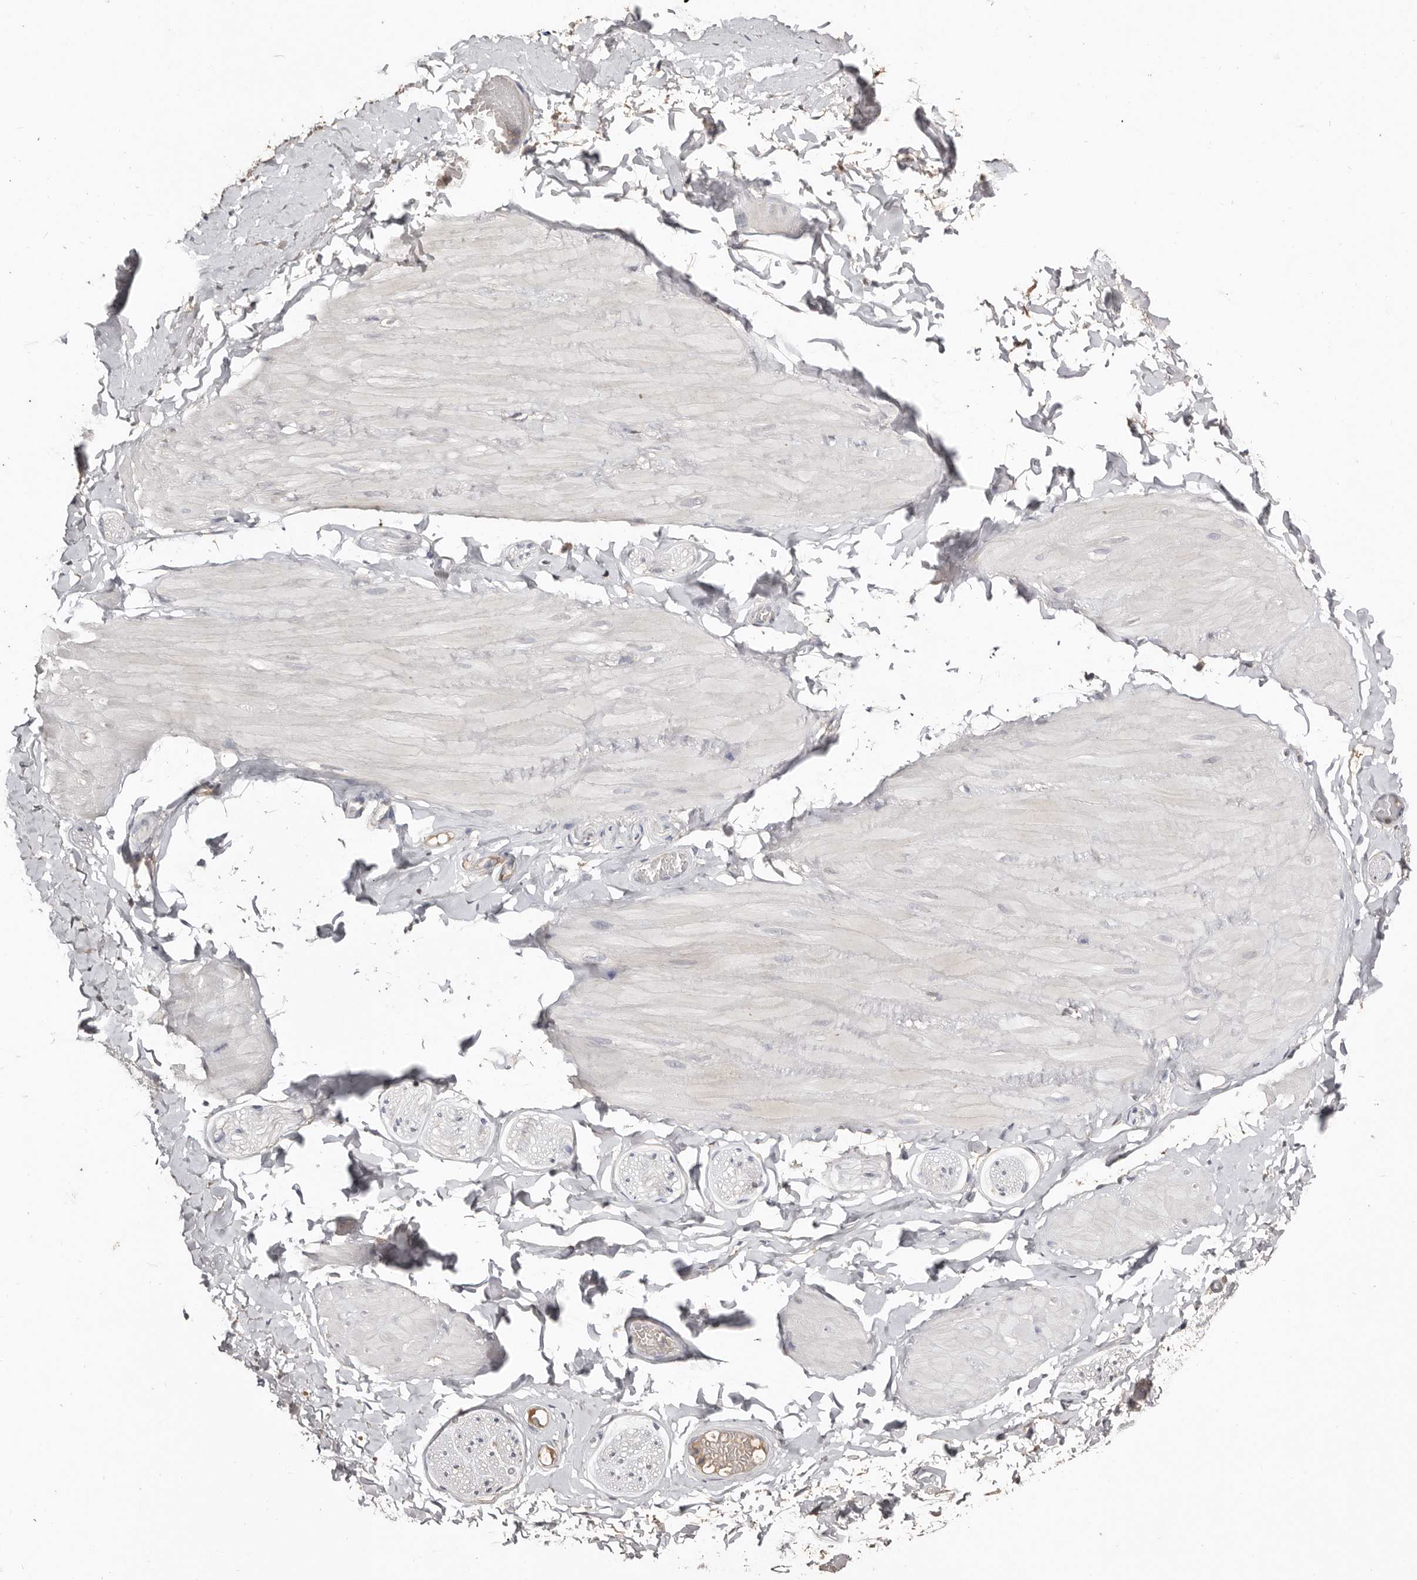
{"staining": {"intensity": "negative", "quantity": "none", "location": "none"}, "tissue": "adipose tissue", "cell_type": "Adipocytes", "image_type": "normal", "snomed": [{"axis": "morphology", "description": "Normal tissue, NOS"}, {"axis": "topography", "description": "Adipose tissue"}, {"axis": "topography", "description": "Vascular tissue"}, {"axis": "topography", "description": "Peripheral nerve tissue"}], "caption": "DAB immunohistochemical staining of unremarkable human adipose tissue displays no significant expression in adipocytes. (Stains: DAB (3,3'-diaminobenzidine) IHC with hematoxylin counter stain, Microscopy: brightfield microscopy at high magnification).", "gene": "SLC39A2", "patient": {"sex": "male", "age": 25}}